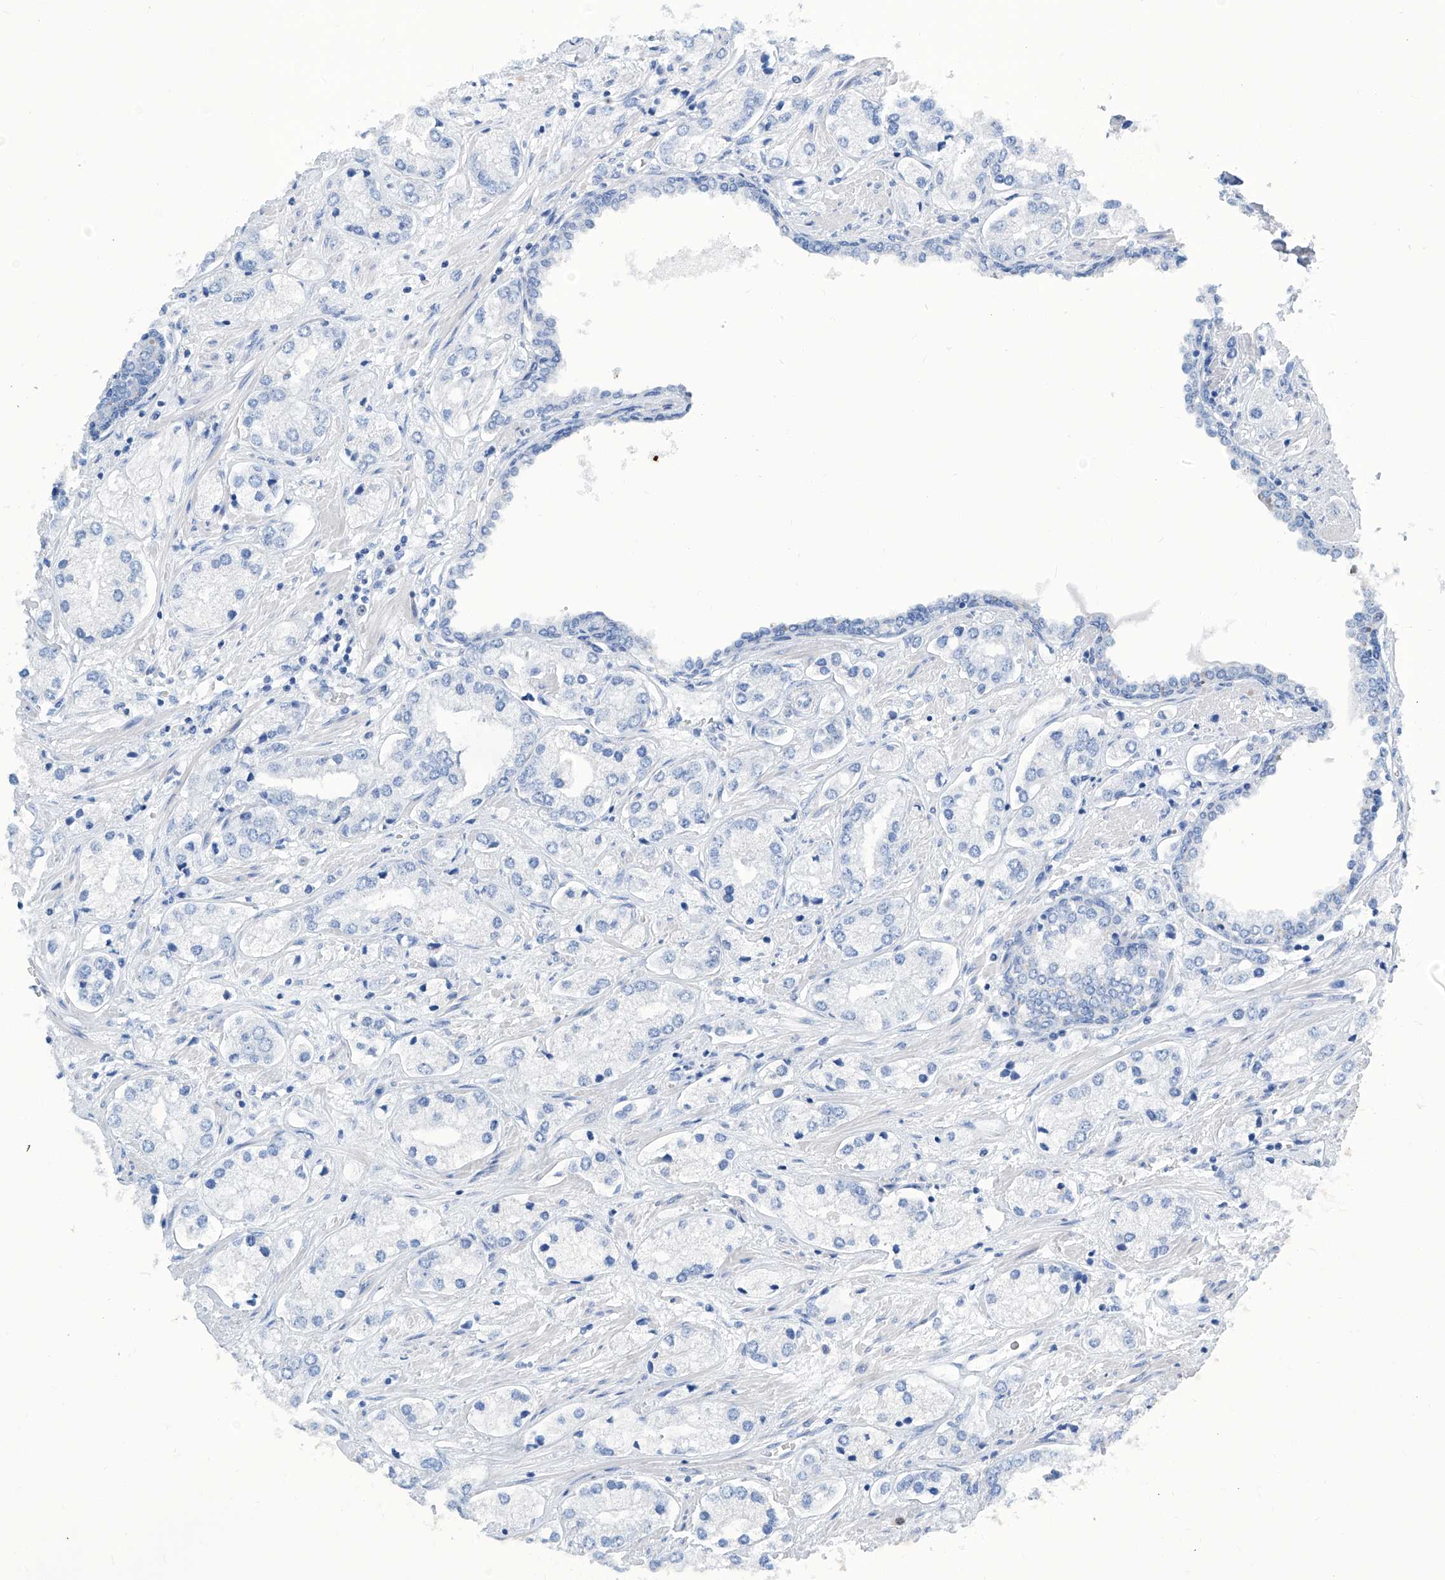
{"staining": {"intensity": "negative", "quantity": "none", "location": "none"}, "tissue": "prostate cancer", "cell_type": "Tumor cells", "image_type": "cancer", "snomed": [{"axis": "morphology", "description": "Adenocarcinoma, High grade"}, {"axis": "topography", "description": "Prostate"}], "caption": "High power microscopy micrograph of an immunohistochemistry (IHC) histopathology image of prostate adenocarcinoma (high-grade), revealing no significant positivity in tumor cells. (DAB immunohistochemistry (IHC) with hematoxylin counter stain).", "gene": "ZNF519", "patient": {"sex": "male", "age": 66}}